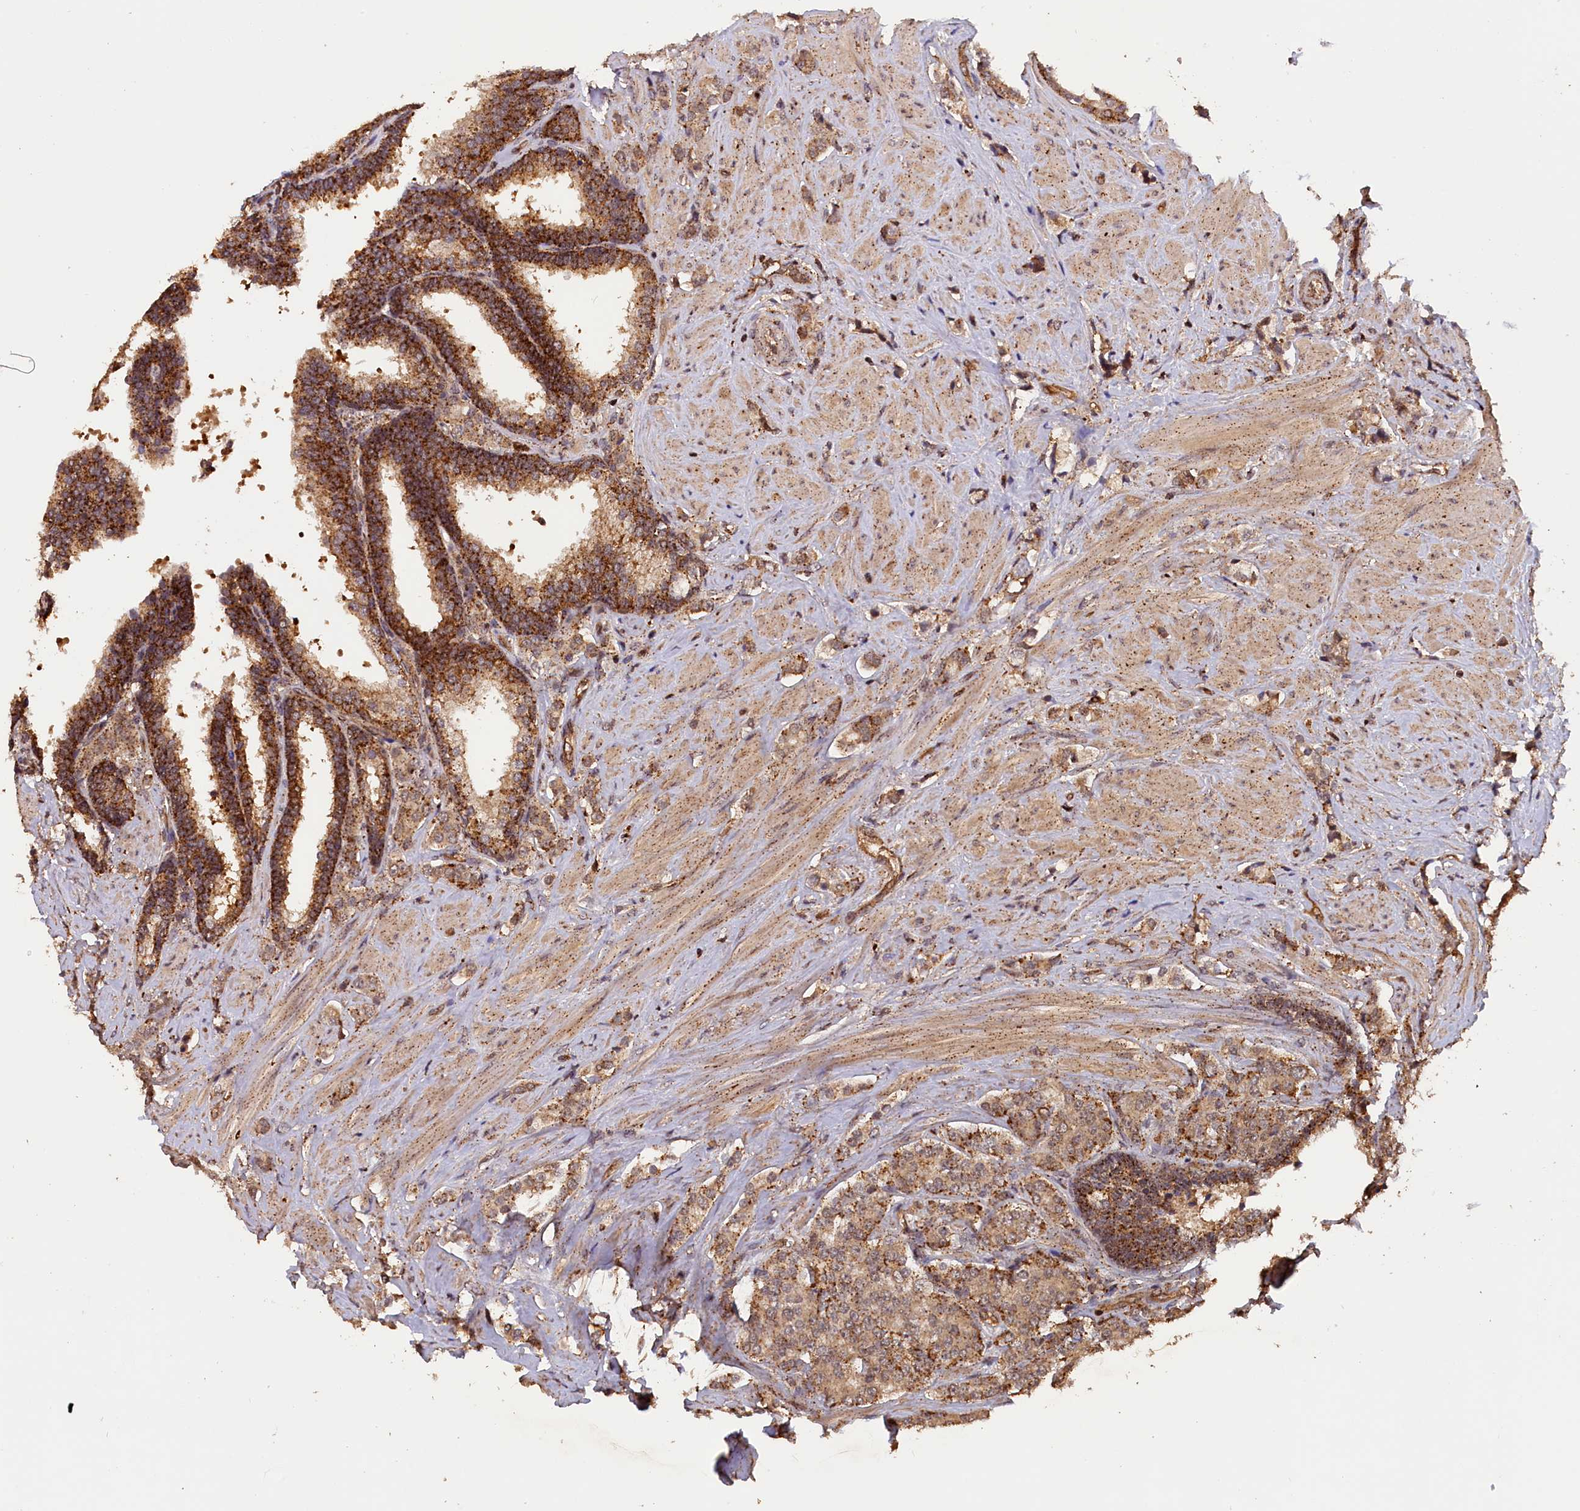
{"staining": {"intensity": "moderate", "quantity": ">75%", "location": "cytoplasmic/membranous"}, "tissue": "prostate cancer", "cell_type": "Tumor cells", "image_type": "cancer", "snomed": [{"axis": "morphology", "description": "Adenocarcinoma, High grade"}, {"axis": "topography", "description": "Prostate"}], "caption": "Moderate cytoplasmic/membranous protein expression is seen in about >75% of tumor cells in prostate cancer.", "gene": "IST1", "patient": {"sex": "male", "age": 62}}